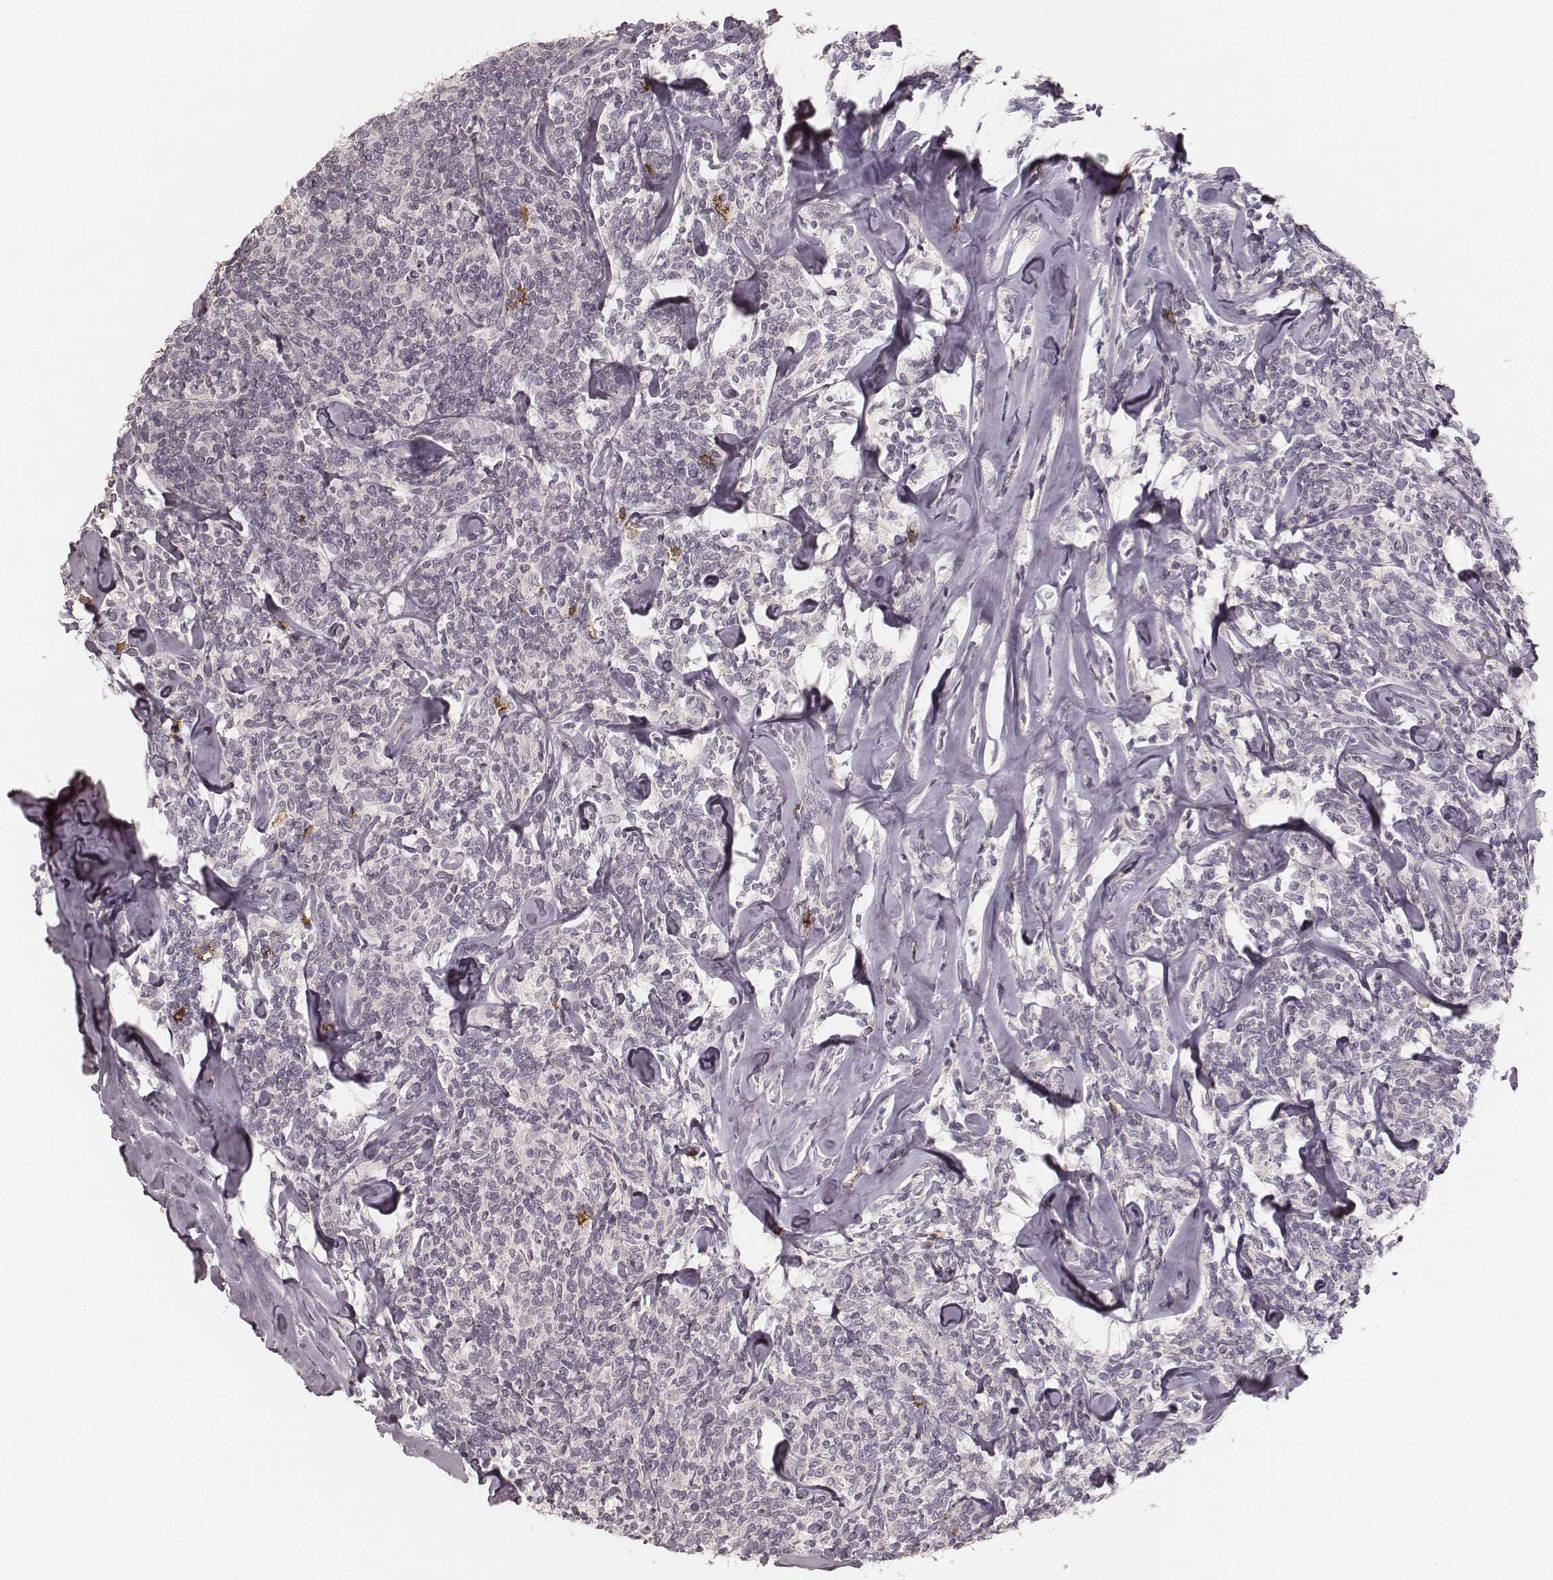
{"staining": {"intensity": "negative", "quantity": "none", "location": "none"}, "tissue": "lymphoma", "cell_type": "Tumor cells", "image_type": "cancer", "snomed": [{"axis": "morphology", "description": "Malignant lymphoma, non-Hodgkin's type, Low grade"}, {"axis": "topography", "description": "Lymph node"}], "caption": "An image of human low-grade malignant lymphoma, non-Hodgkin's type is negative for staining in tumor cells.", "gene": "CD8A", "patient": {"sex": "female", "age": 56}}